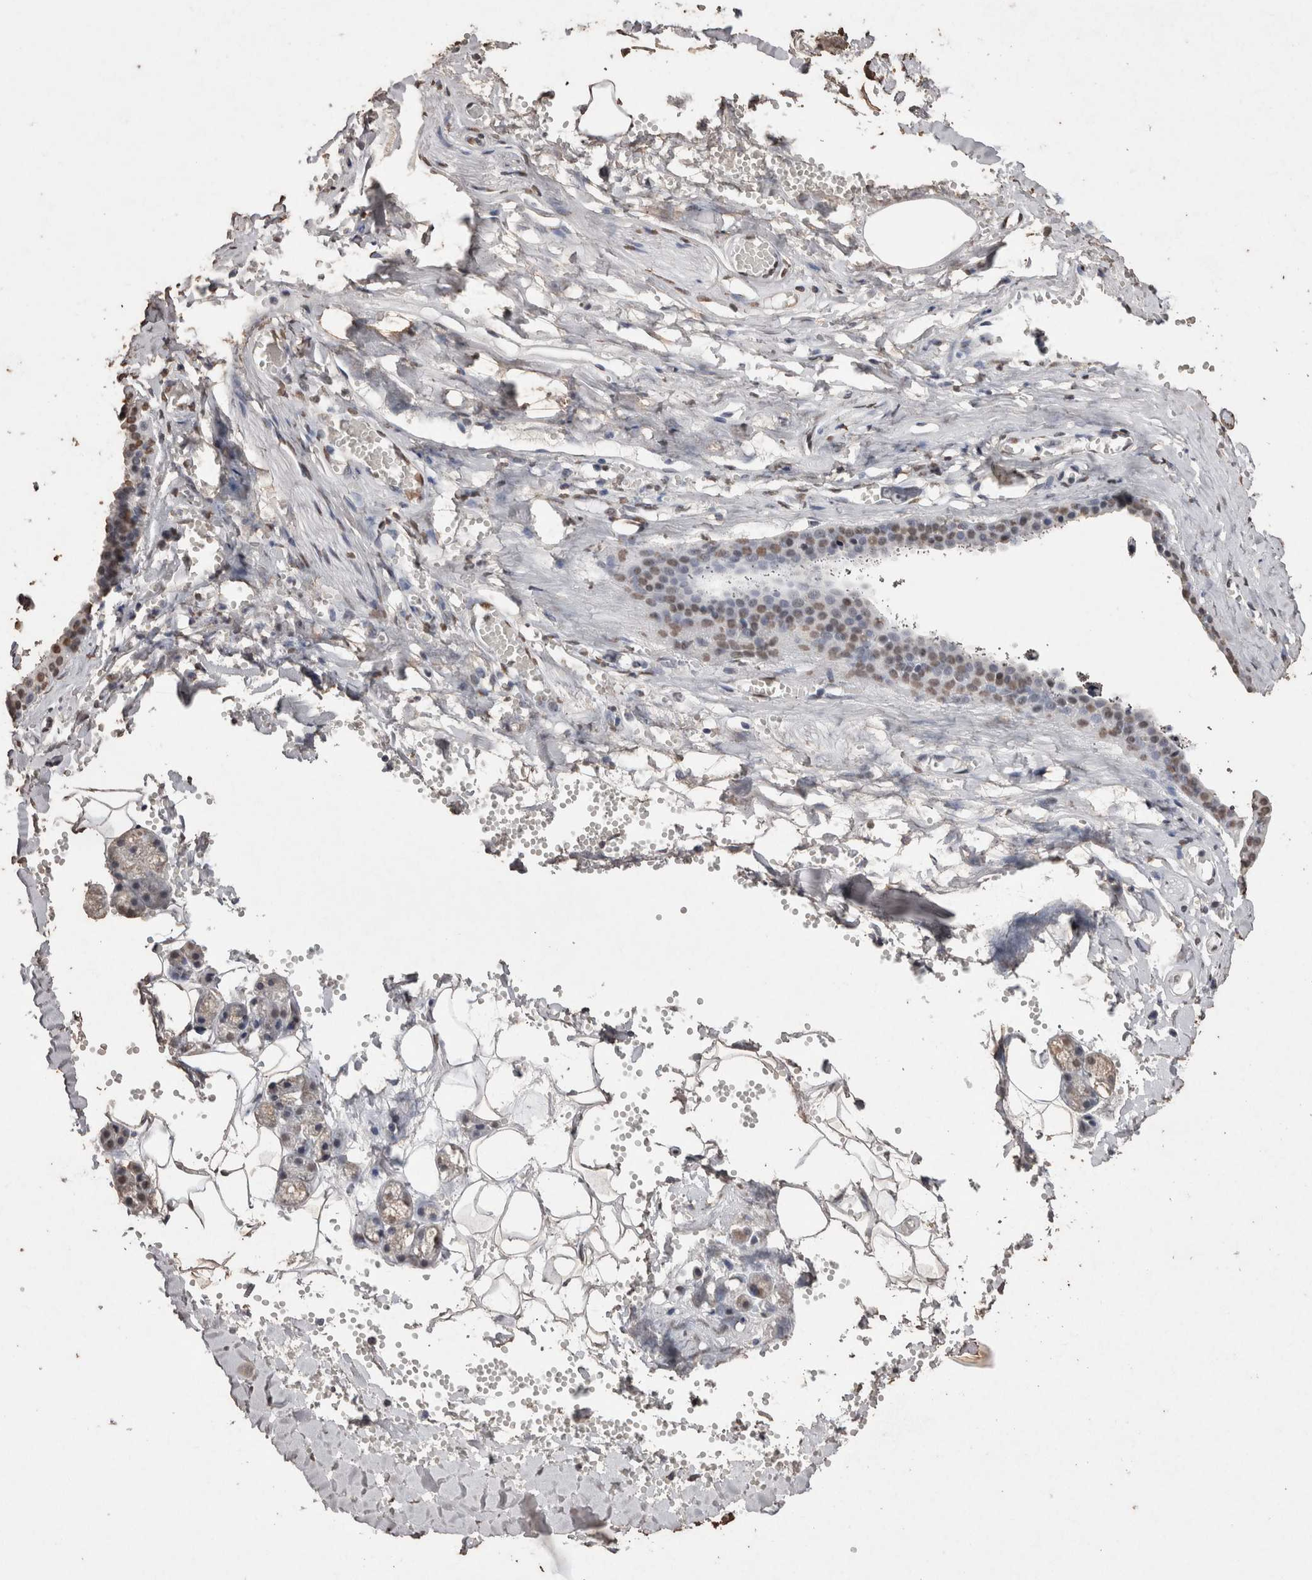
{"staining": {"intensity": "moderate", "quantity": "25%-75%", "location": "nuclear"}, "tissue": "salivary gland", "cell_type": "Glandular cells", "image_type": "normal", "snomed": [{"axis": "morphology", "description": "Normal tissue, NOS"}, {"axis": "topography", "description": "Salivary gland"}], "caption": "Protein expression analysis of benign human salivary gland reveals moderate nuclear staining in approximately 25%-75% of glandular cells. Nuclei are stained in blue.", "gene": "NTHL1", "patient": {"sex": "male", "age": 62}}